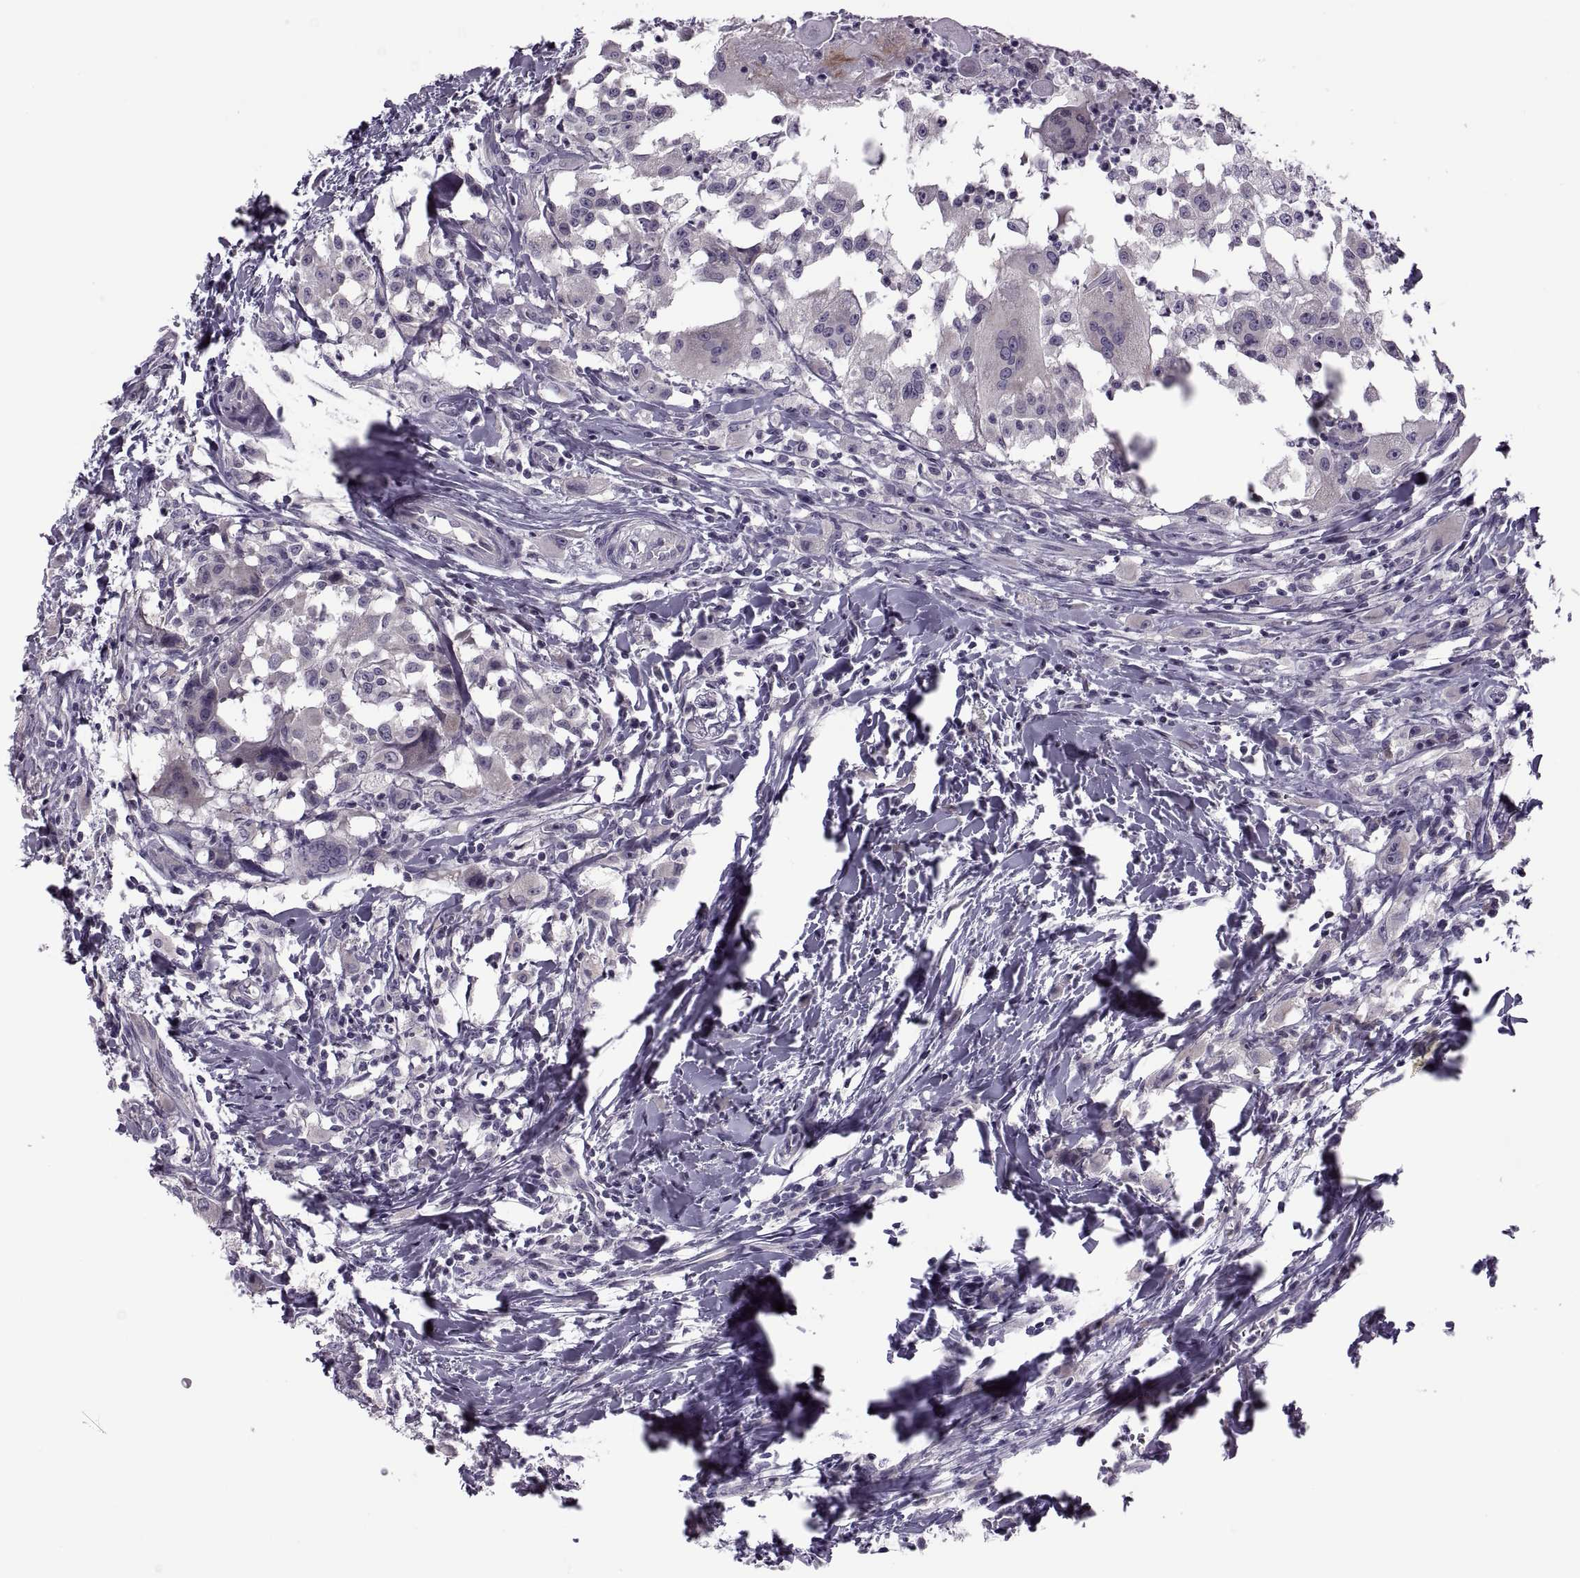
{"staining": {"intensity": "negative", "quantity": "none", "location": "none"}, "tissue": "head and neck cancer", "cell_type": "Tumor cells", "image_type": "cancer", "snomed": [{"axis": "morphology", "description": "Squamous cell carcinoma, NOS"}, {"axis": "morphology", "description": "Squamous cell carcinoma, metastatic, NOS"}, {"axis": "topography", "description": "Oral tissue"}, {"axis": "topography", "description": "Head-Neck"}], "caption": "Tumor cells are negative for protein expression in human squamous cell carcinoma (head and neck).", "gene": "PRSS54", "patient": {"sex": "female", "age": 85}}